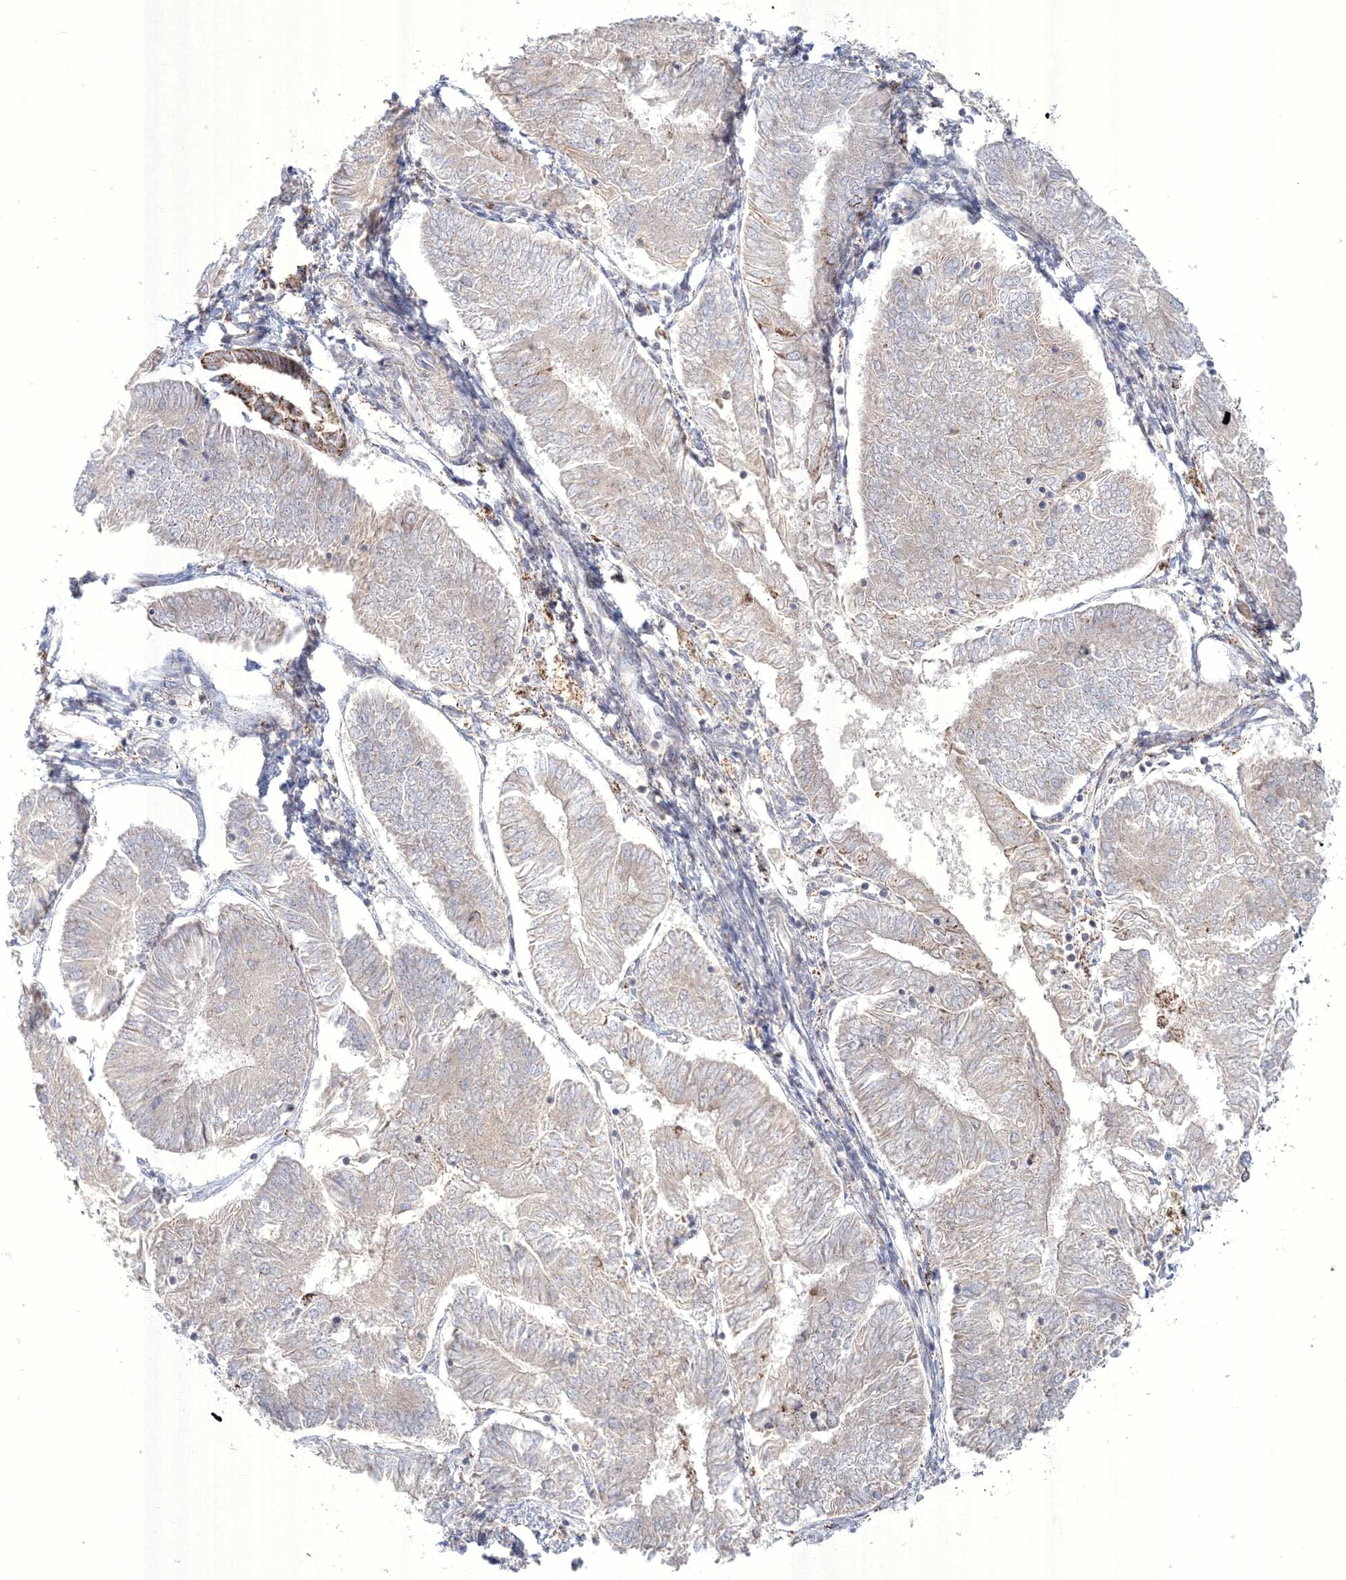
{"staining": {"intensity": "negative", "quantity": "none", "location": "none"}, "tissue": "endometrial cancer", "cell_type": "Tumor cells", "image_type": "cancer", "snomed": [{"axis": "morphology", "description": "Adenocarcinoma, NOS"}, {"axis": "topography", "description": "Endometrium"}], "caption": "An image of human adenocarcinoma (endometrial) is negative for staining in tumor cells.", "gene": "WDR49", "patient": {"sex": "female", "age": 58}}